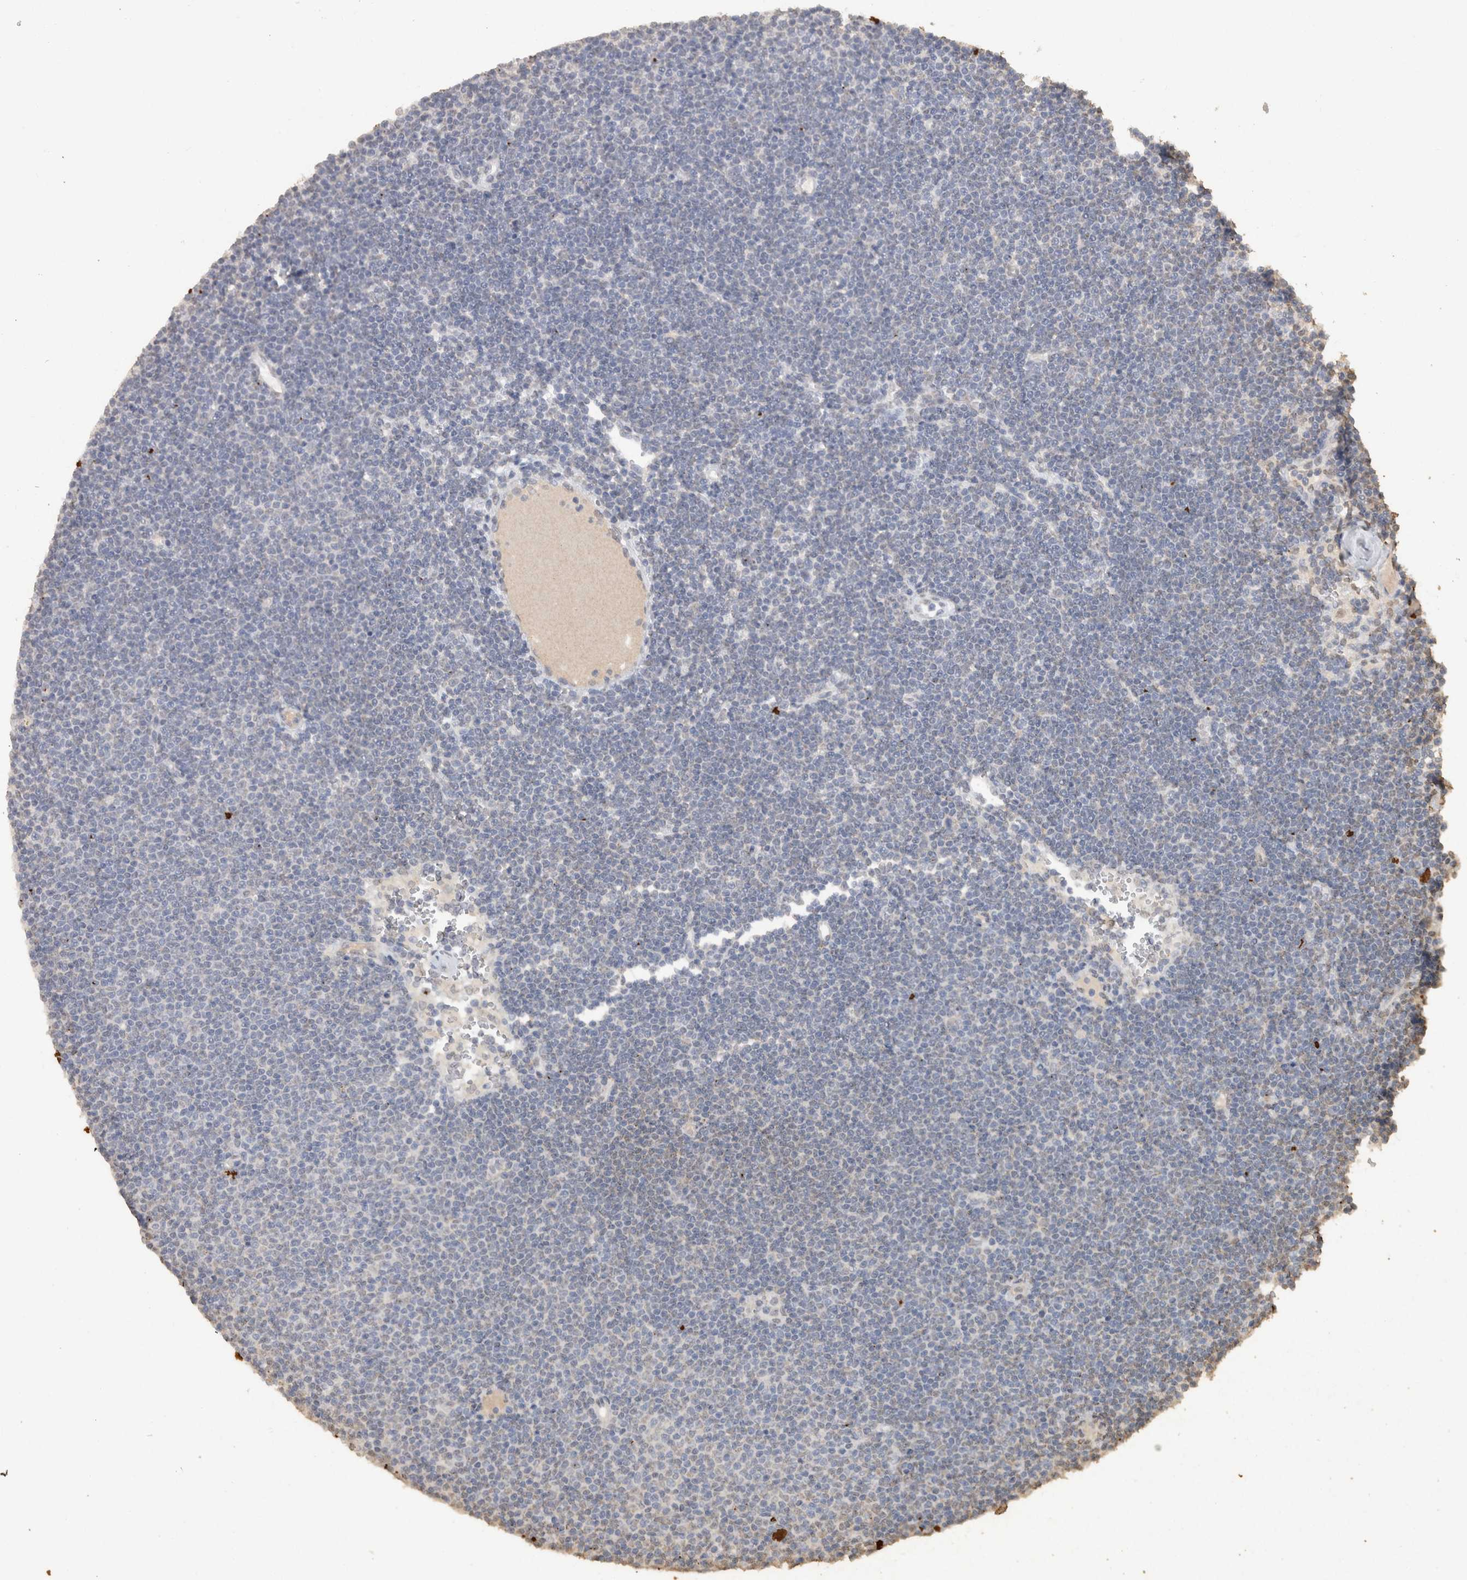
{"staining": {"intensity": "negative", "quantity": "none", "location": "none"}, "tissue": "lymphoma", "cell_type": "Tumor cells", "image_type": "cancer", "snomed": [{"axis": "morphology", "description": "Malignant lymphoma, non-Hodgkin's type, Low grade"}, {"axis": "topography", "description": "Lymph node"}], "caption": "Tumor cells show no significant positivity in malignant lymphoma, non-Hodgkin's type (low-grade).", "gene": "HAND2", "patient": {"sex": "female", "age": 53}}